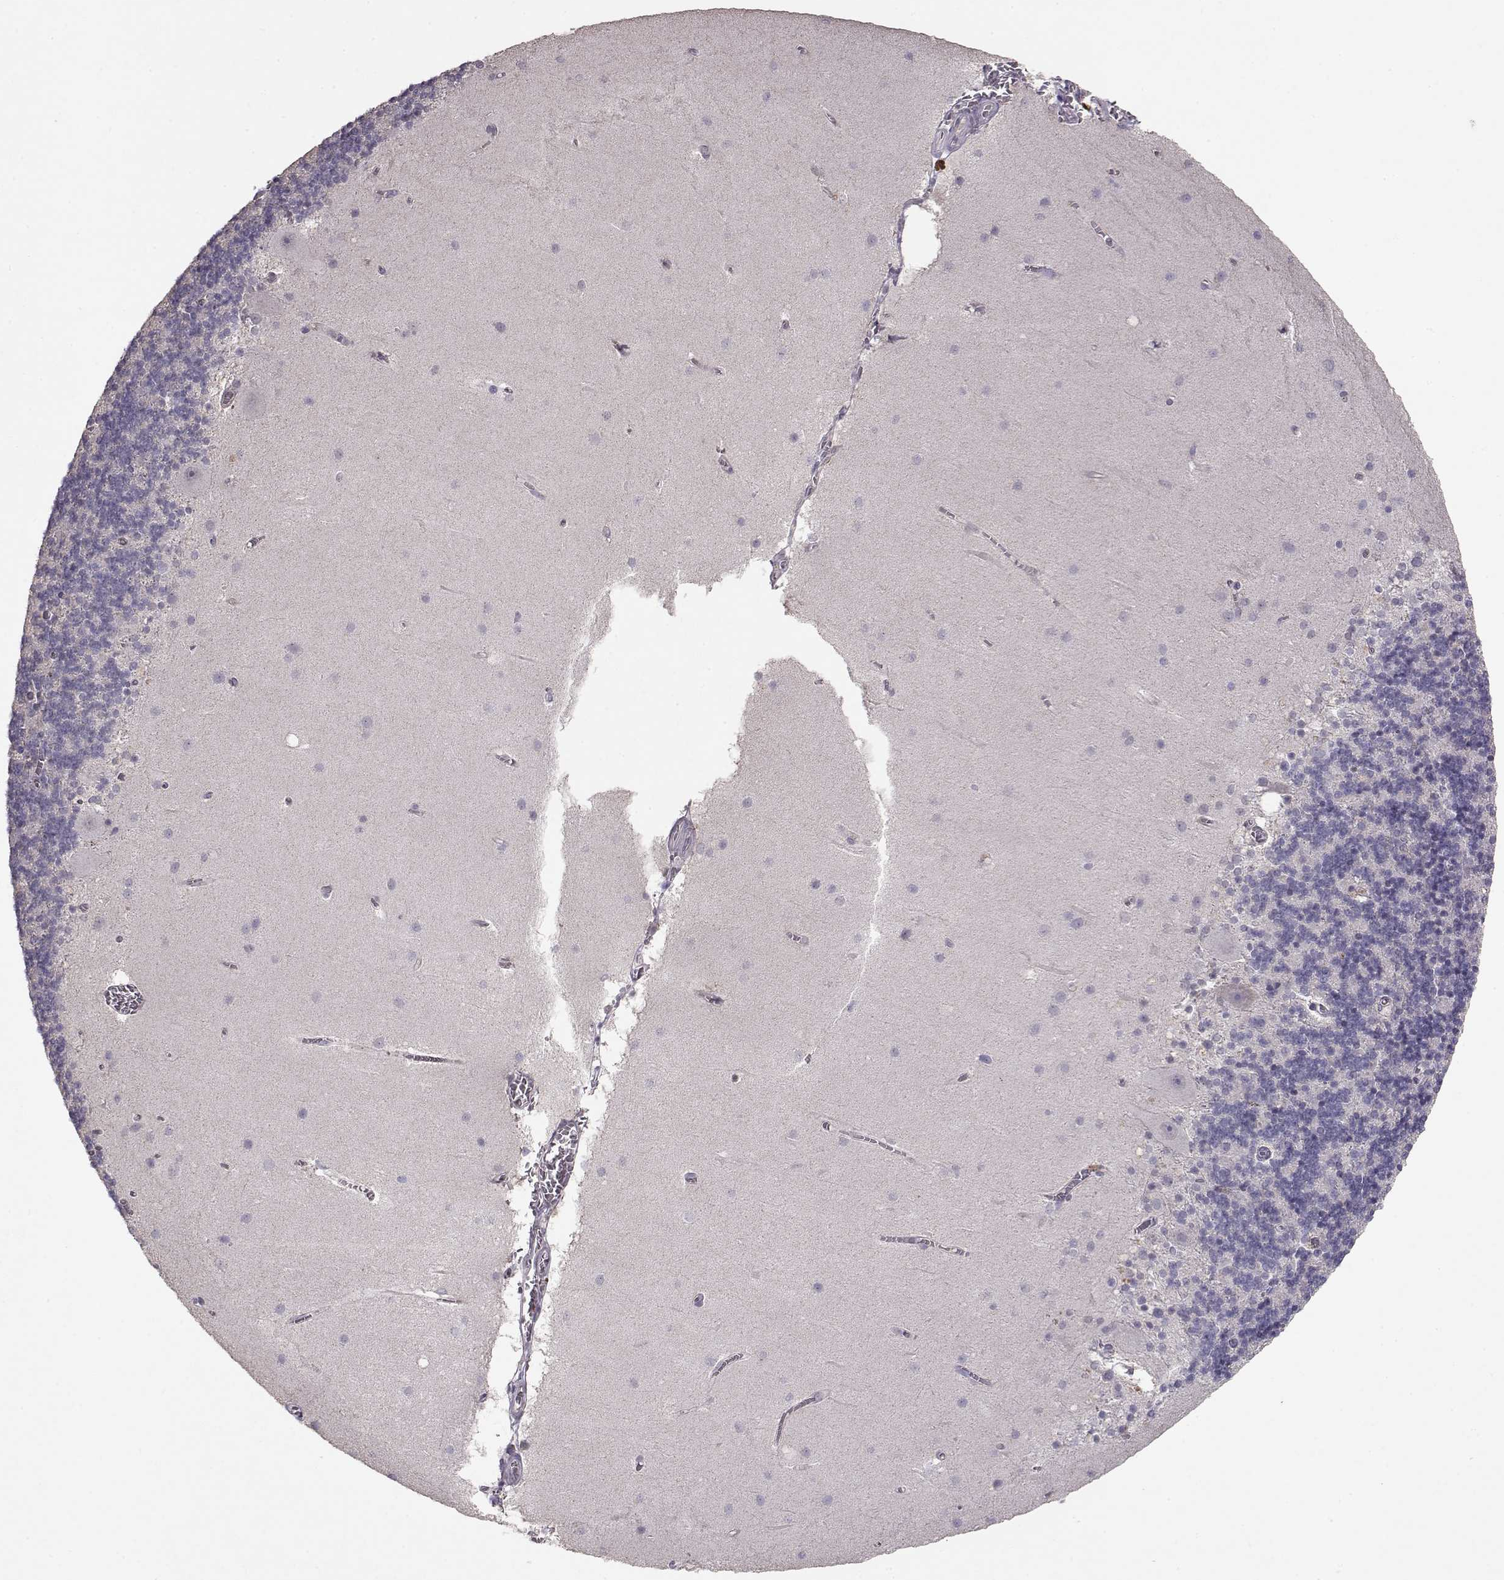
{"staining": {"intensity": "negative", "quantity": "none", "location": "none"}, "tissue": "cerebellum", "cell_type": "Cells in granular layer", "image_type": "normal", "snomed": [{"axis": "morphology", "description": "Normal tissue, NOS"}, {"axis": "topography", "description": "Cerebellum"}], "caption": "Protein analysis of normal cerebellum reveals no significant staining in cells in granular layer. The staining is performed using DAB (3,3'-diaminobenzidine) brown chromogen with nuclei counter-stained in using hematoxylin.", "gene": "PMCH", "patient": {"sex": "male", "age": 70}}